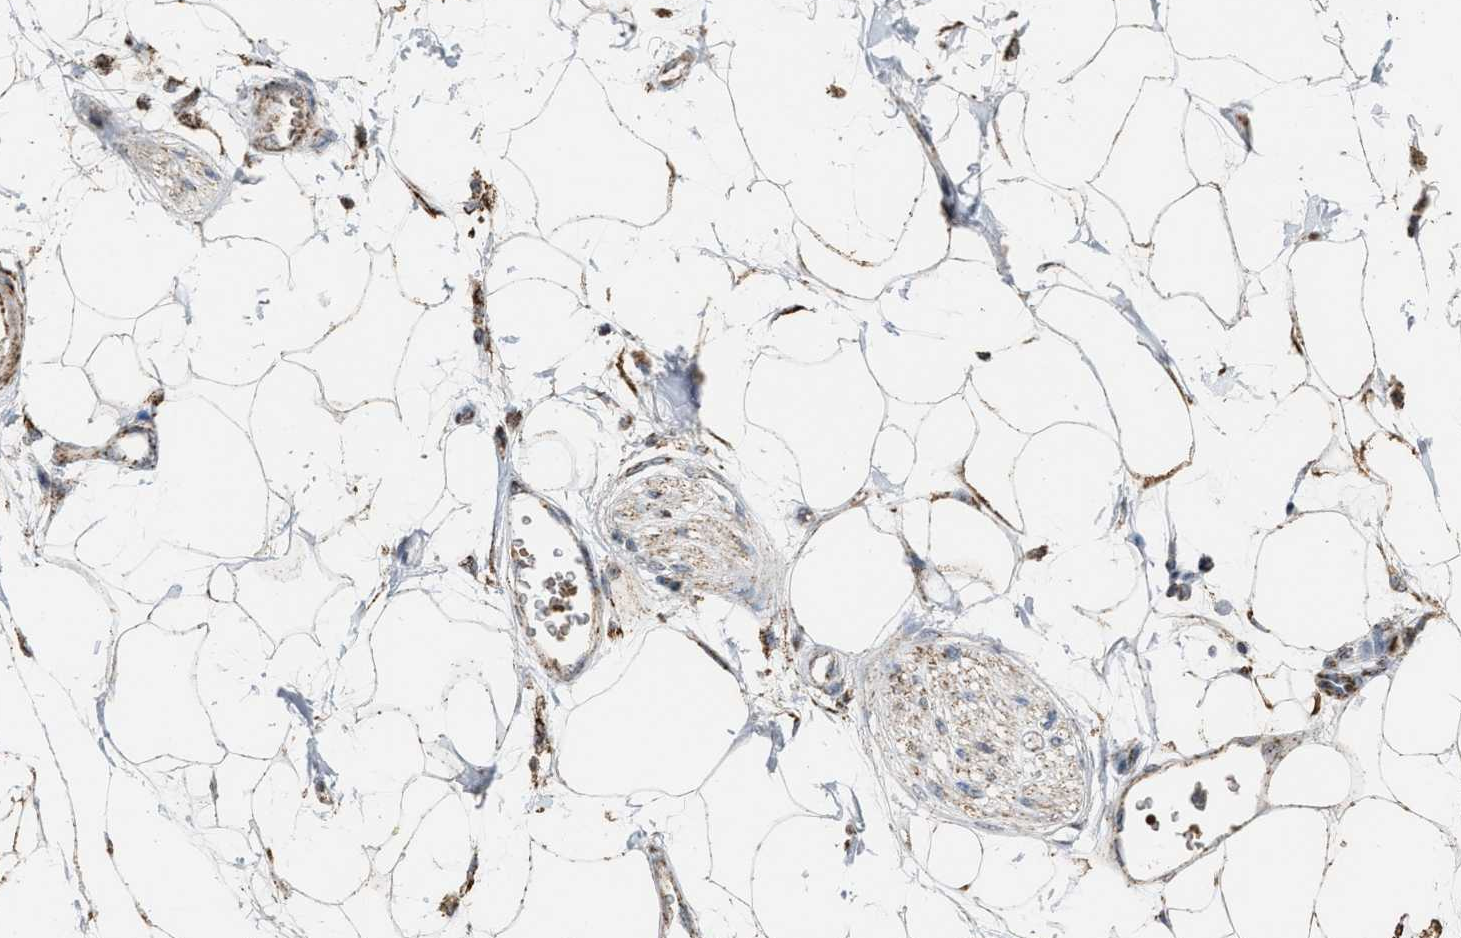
{"staining": {"intensity": "moderate", "quantity": ">75%", "location": "cytoplasmic/membranous"}, "tissue": "adipose tissue", "cell_type": "Adipocytes", "image_type": "normal", "snomed": [{"axis": "morphology", "description": "Normal tissue, NOS"}, {"axis": "morphology", "description": "Adenocarcinoma, NOS"}, {"axis": "topography", "description": "Duodenum"}, {"axis": "topography", "description": "Peripheral nerve tissue"}], "caption": "This image exhibits immunohistochemistry (IHC) staining of unremarkable human adipose tissue, with medium moderate cytoplasmic/membranous expression in approximately >75% of adipocytes.", "gene": "CHN2", "patient": {"sex": "female", "age": 60}}